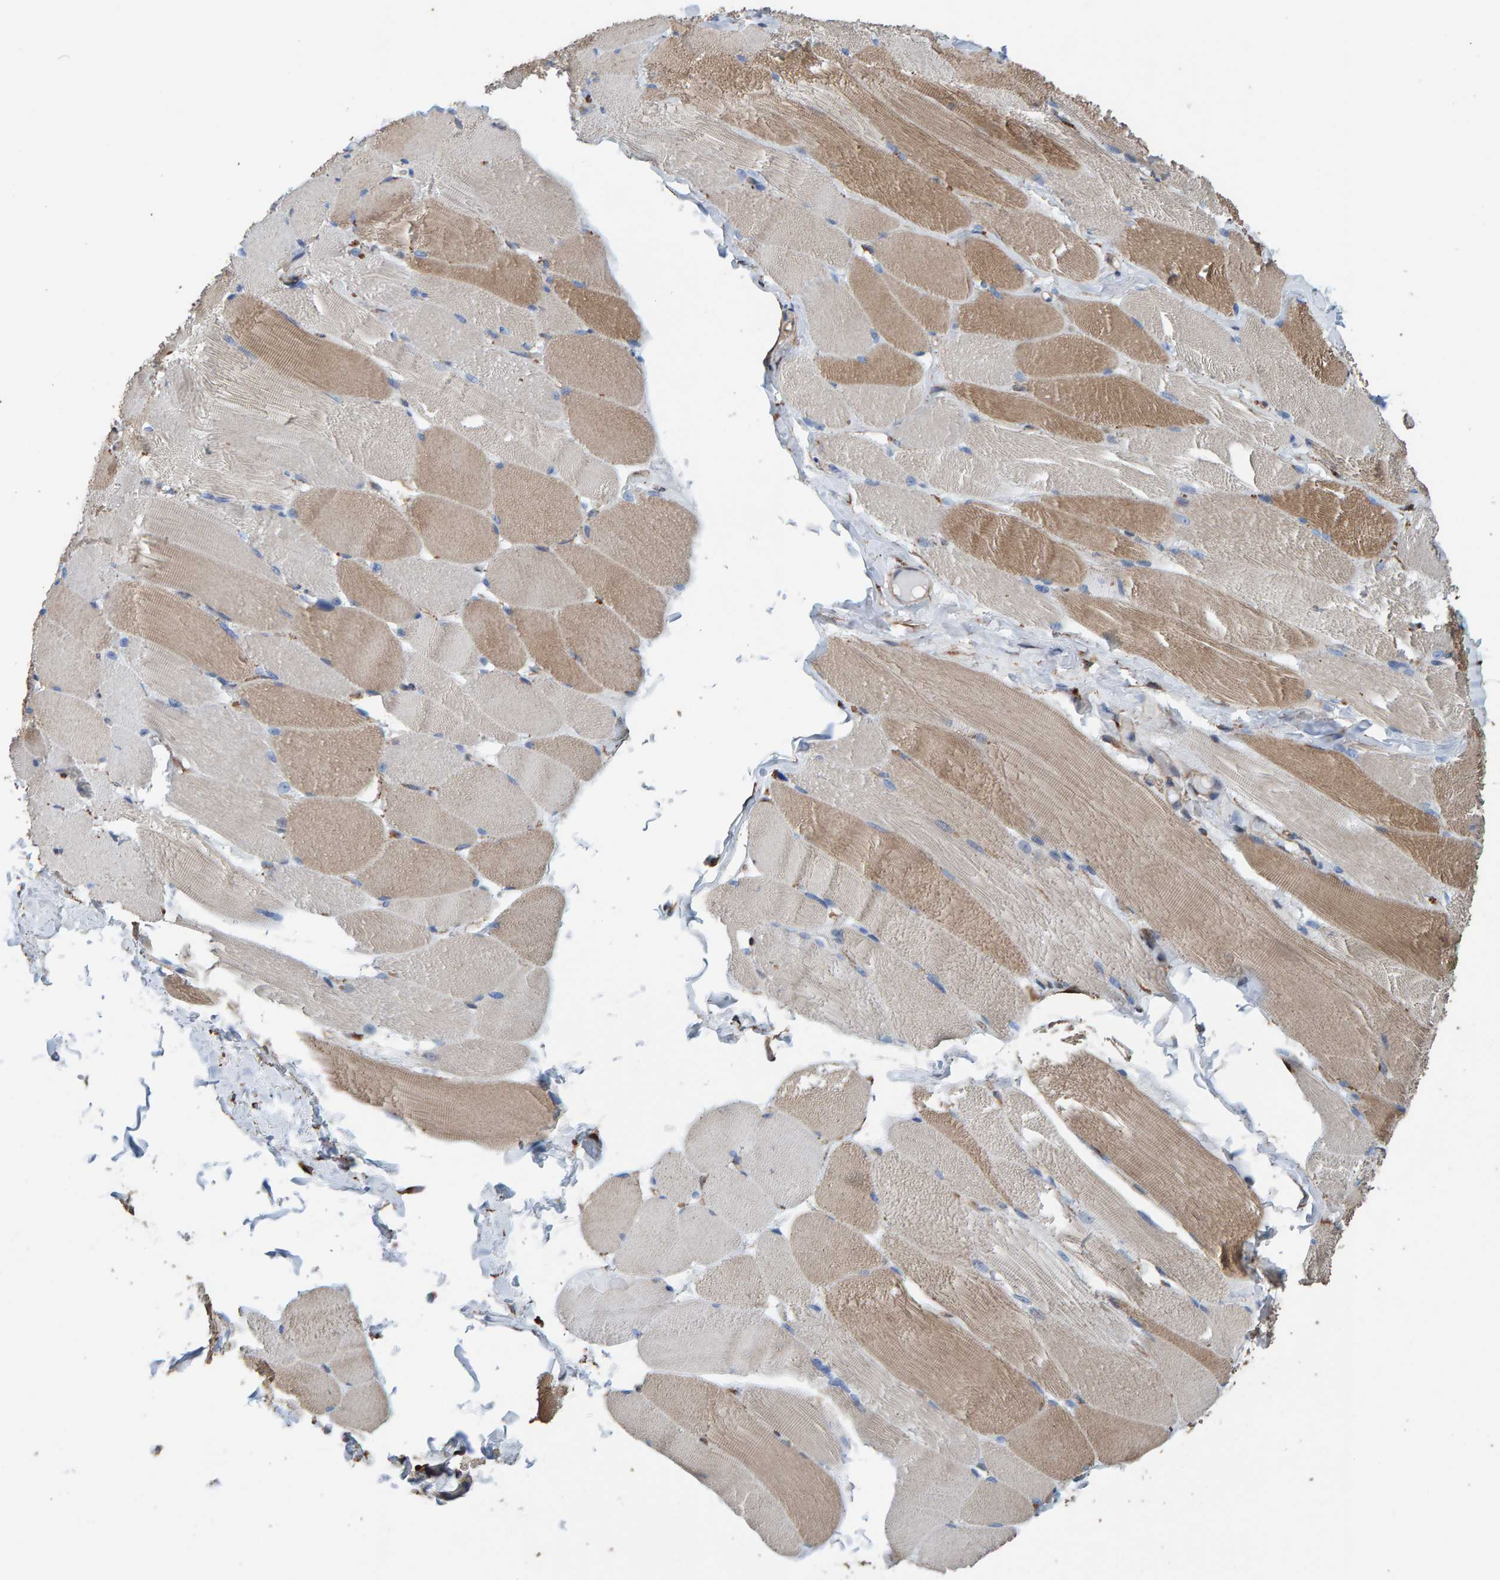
{"staining": {"intensity": "moderate", "quantity": "25%-75%", "location": "cytoplasmic/membranous"}, "tissue": "skeletal muscle", "cell_type": "Myocytes", "image_type": "normal", "snomed": [{"axis": "morphology", "description": "Normal tissue, NOS"}, {"axis": "topography", "description": "Skin"}, {"axis": "topography", "description": "Skeletal muscle"}], "caption": "Skeletal muscle stained with DAB immunohistochemistry (IHC) reveals medium levels of moderate cytoplasmic/membranous positivity in about 25%-75% of myocytes. (Brightfield microscopy of DAB IHC at high magnification).", "gene": "LRP1", "patient": {"sex": "male", "age": 83}}